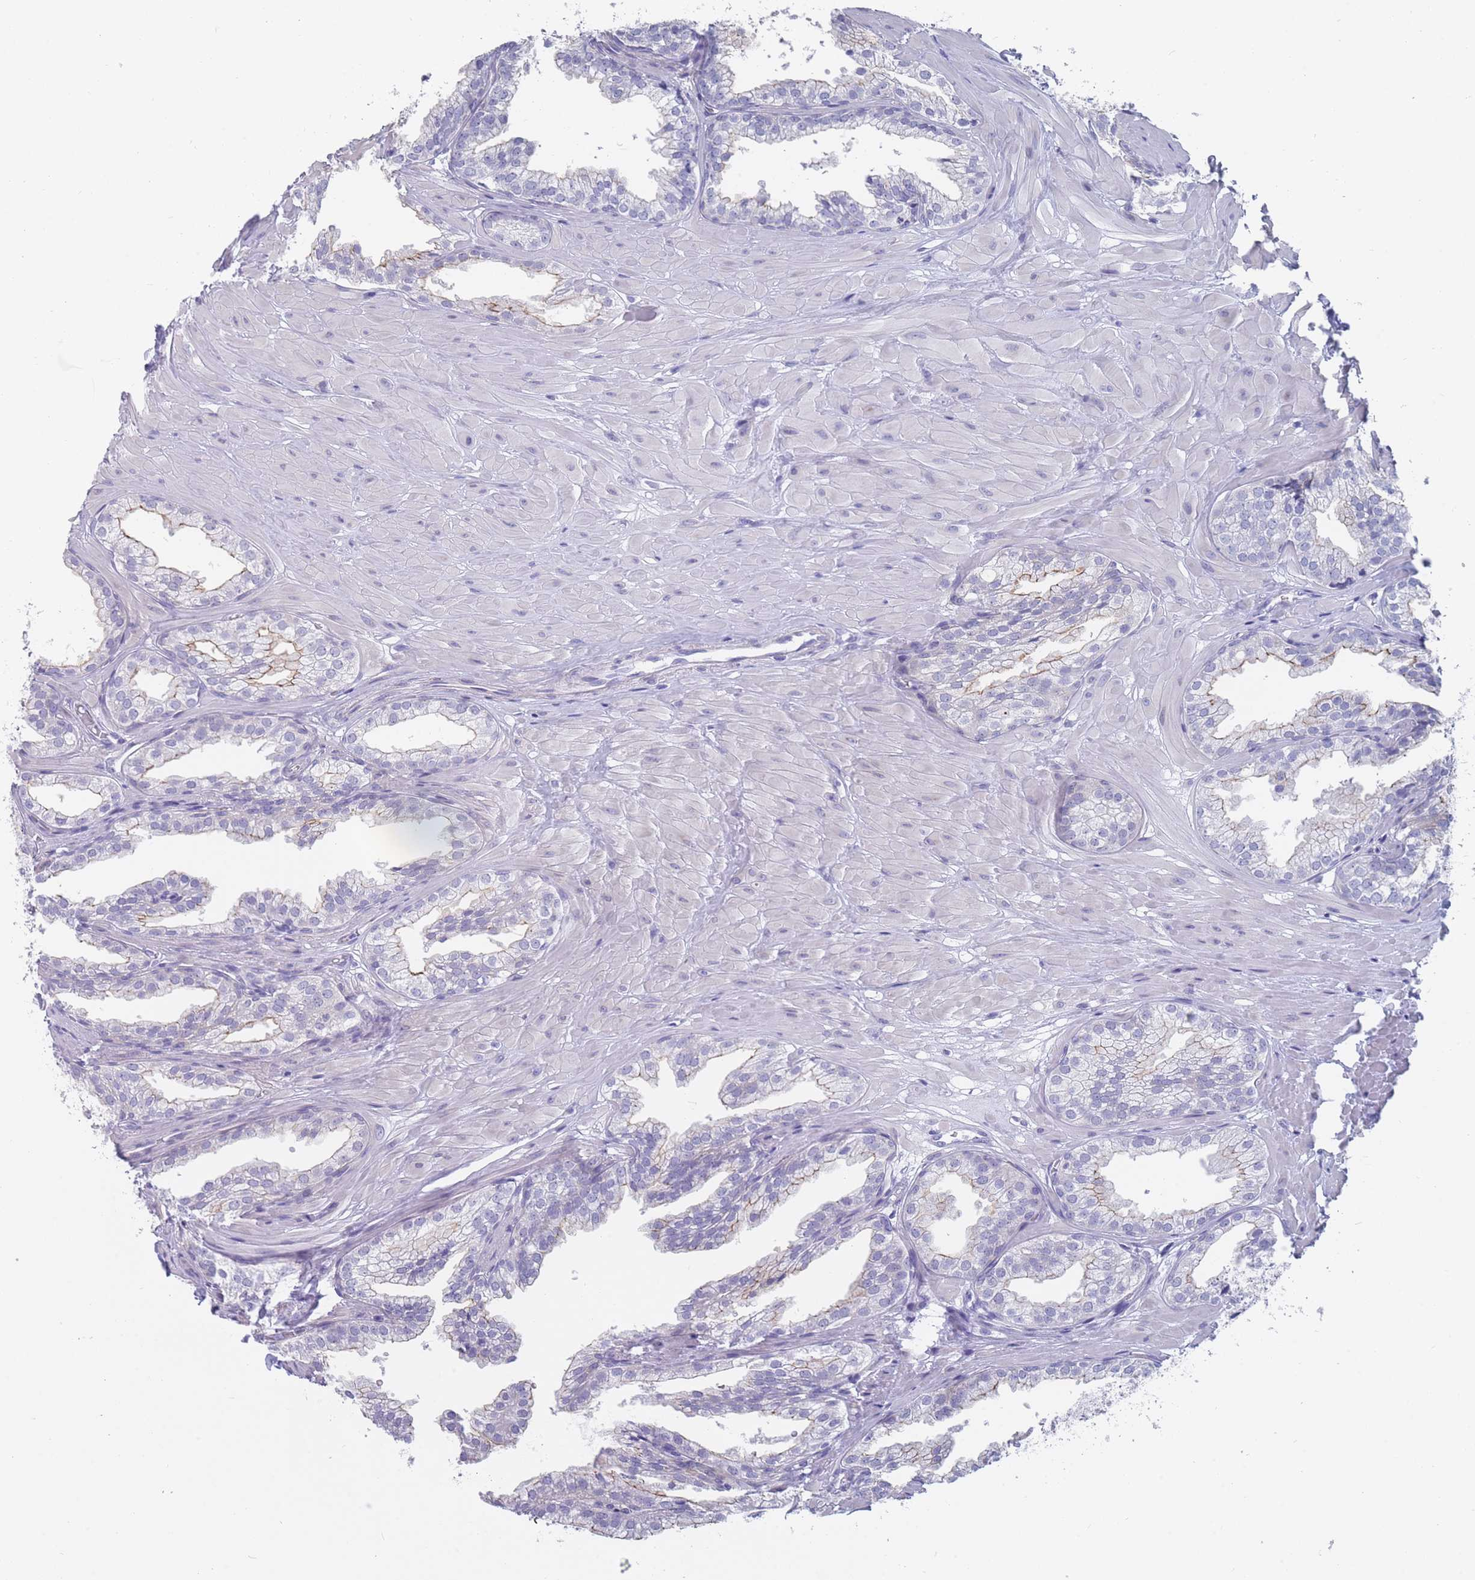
{"staining": {"intensity": "weak", "quantity": "<25%", "location": "cytoplasmic/membranous"}, "tissue": "prostate", "cell_type": "Glandular cells", "image_type": "normal", "snomed": [{"axis": "morphology", "description": "Normal tissue, NOS"}, {"axis": "topography", "description": "Prostate"}, {"axis": "topography", "description": "Peripheral nerve tissue"}], "caption": "Immunohistochemical staining of unremarkable human prostate demonstrates no significant staining in glandular cells.", "gene": "PIGU", "patient": {"sex": "male", "age": 55}}